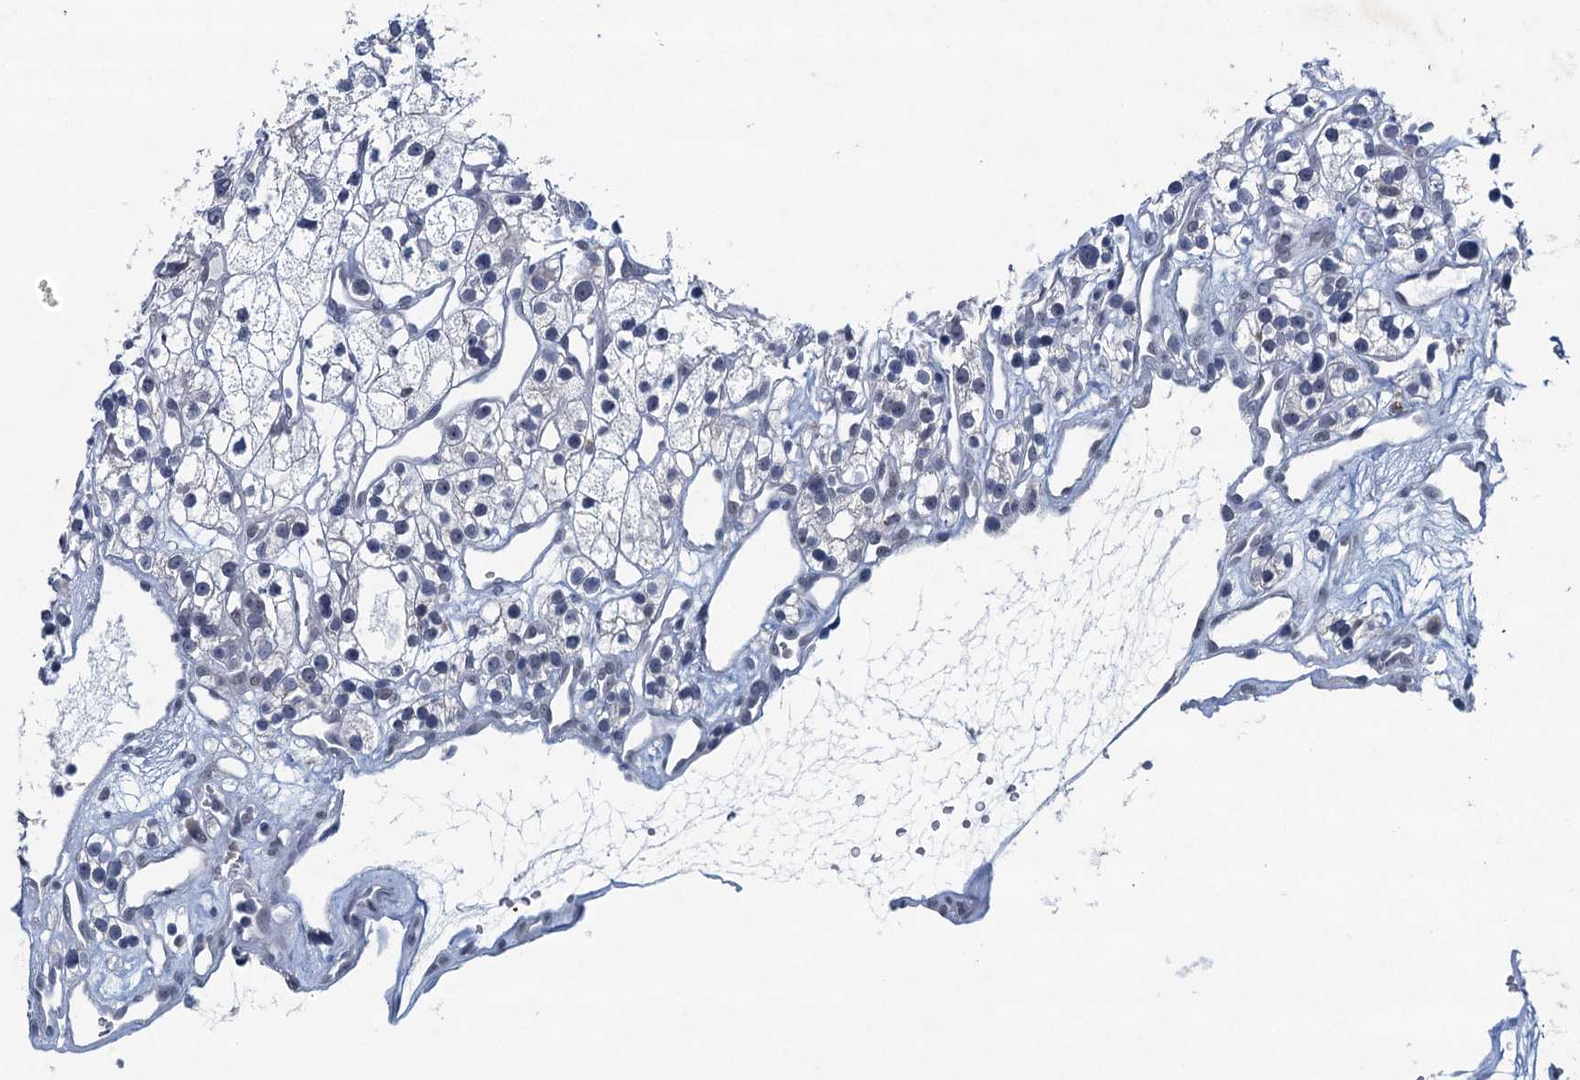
{"staining": {"intensity": "negative", "quantity": "none", "location": "none"}, "tissue": "renal cancer", "cell_type": "Tumor cells", "image_type": "cancer", "snomed": [{"axis": "morphology", "description": "Adenocarcinoma, NOS"}, {"axis": "topography", "description": "Kidney"}], "caption": "Tumor cells show no significant protein positivity in renal cancer (adenocarcinoma). (DAB (3,3'-diaminobenzidine) IHC, high magnification).", "gene": "HAPSTR1", "patient": {"sex": "female", "age": 57}}